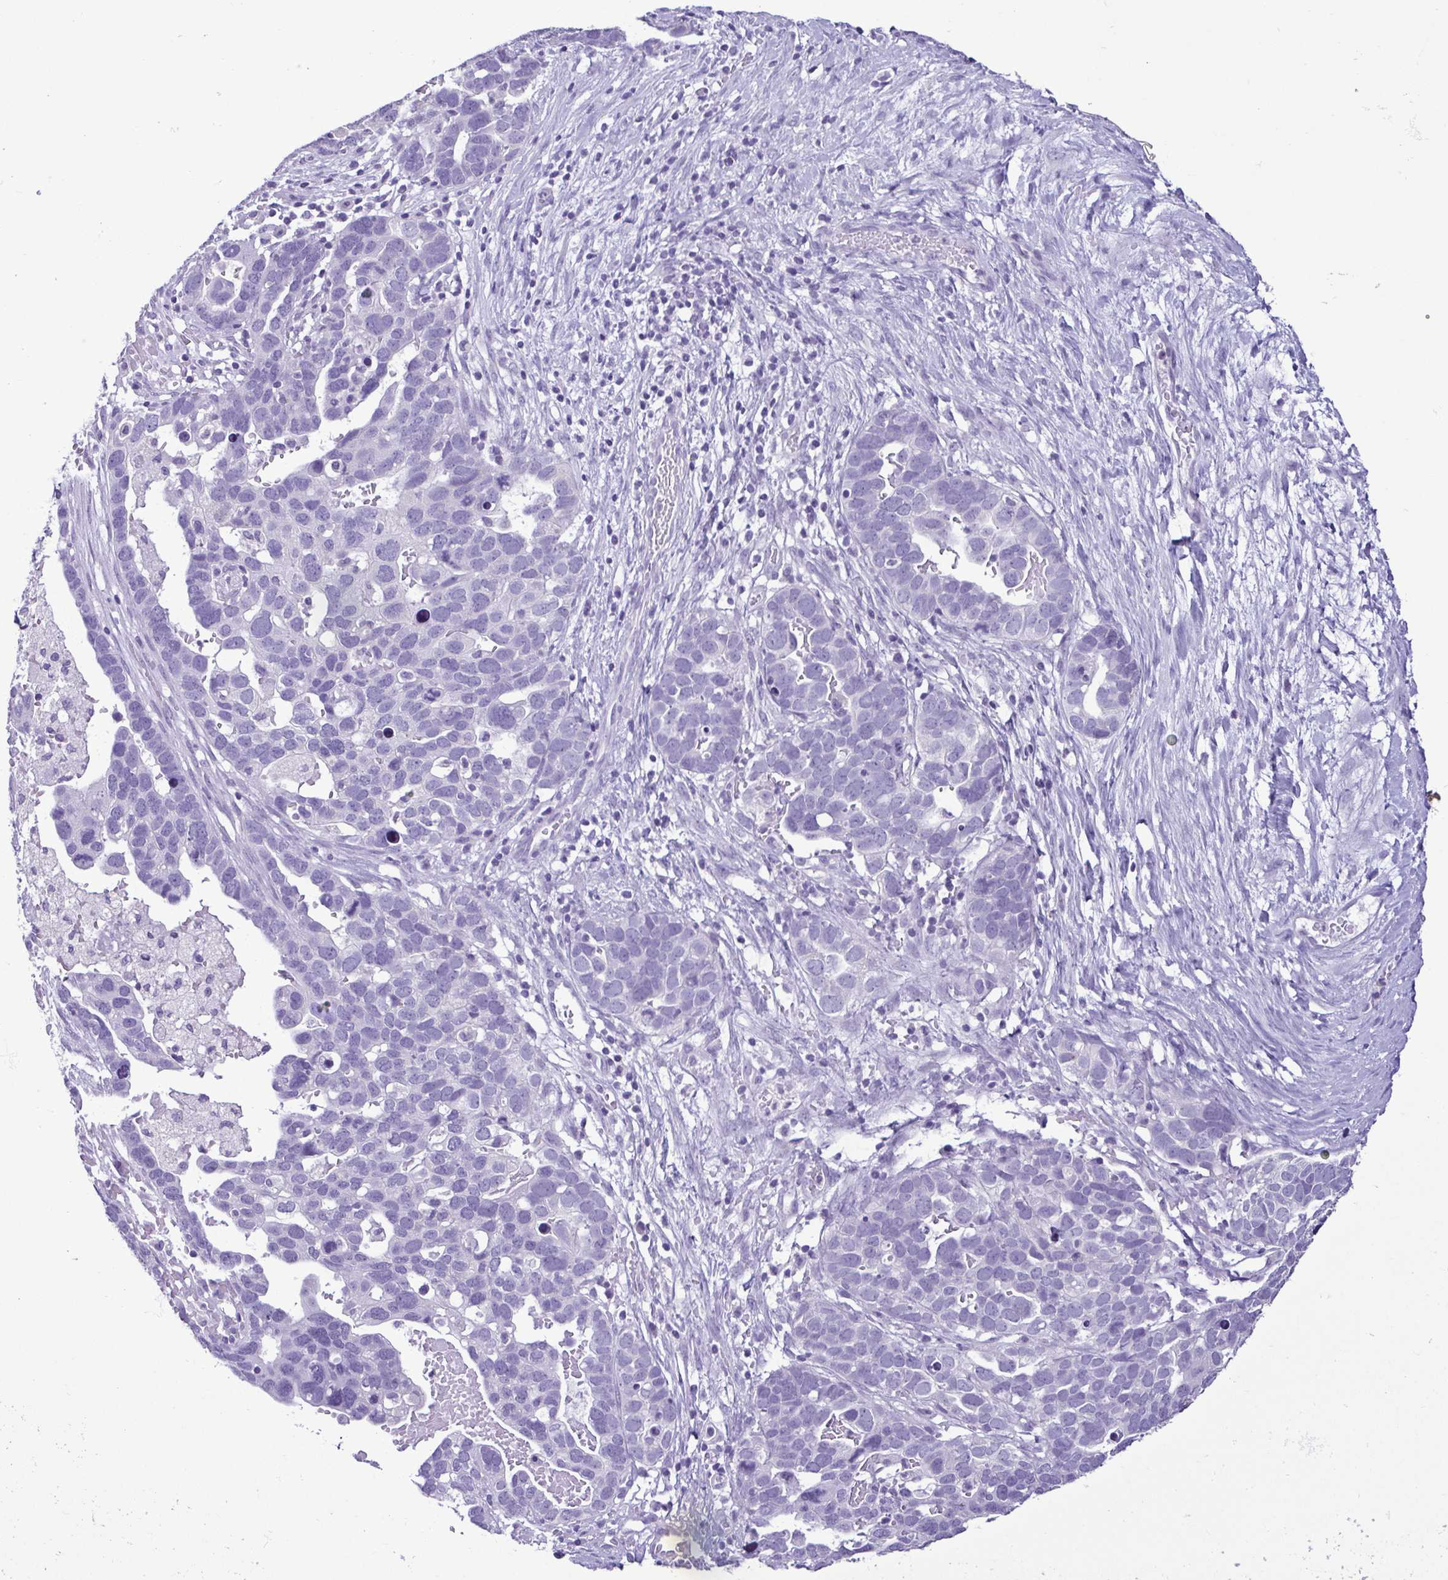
{"staining": {"intensity": "negative", "quantity": "none", "location": "none"}, "tissue": "ovarian cancer", "cell_type": "Tumor cells", "image_type": "cancer", "snomed": [{"axis": "morphology", "description": "Cystadenocarcinoma, serous, NOS"}, {"axis": "topography", "description": "Ovary"}], "caption": "DAB immunohistochemical staining of ovarian serous cystadenocarcinoma reveals no significant staining in tumor cells.", "gene": "CBY2", "patient": {"sex": "female", "age": 54}}